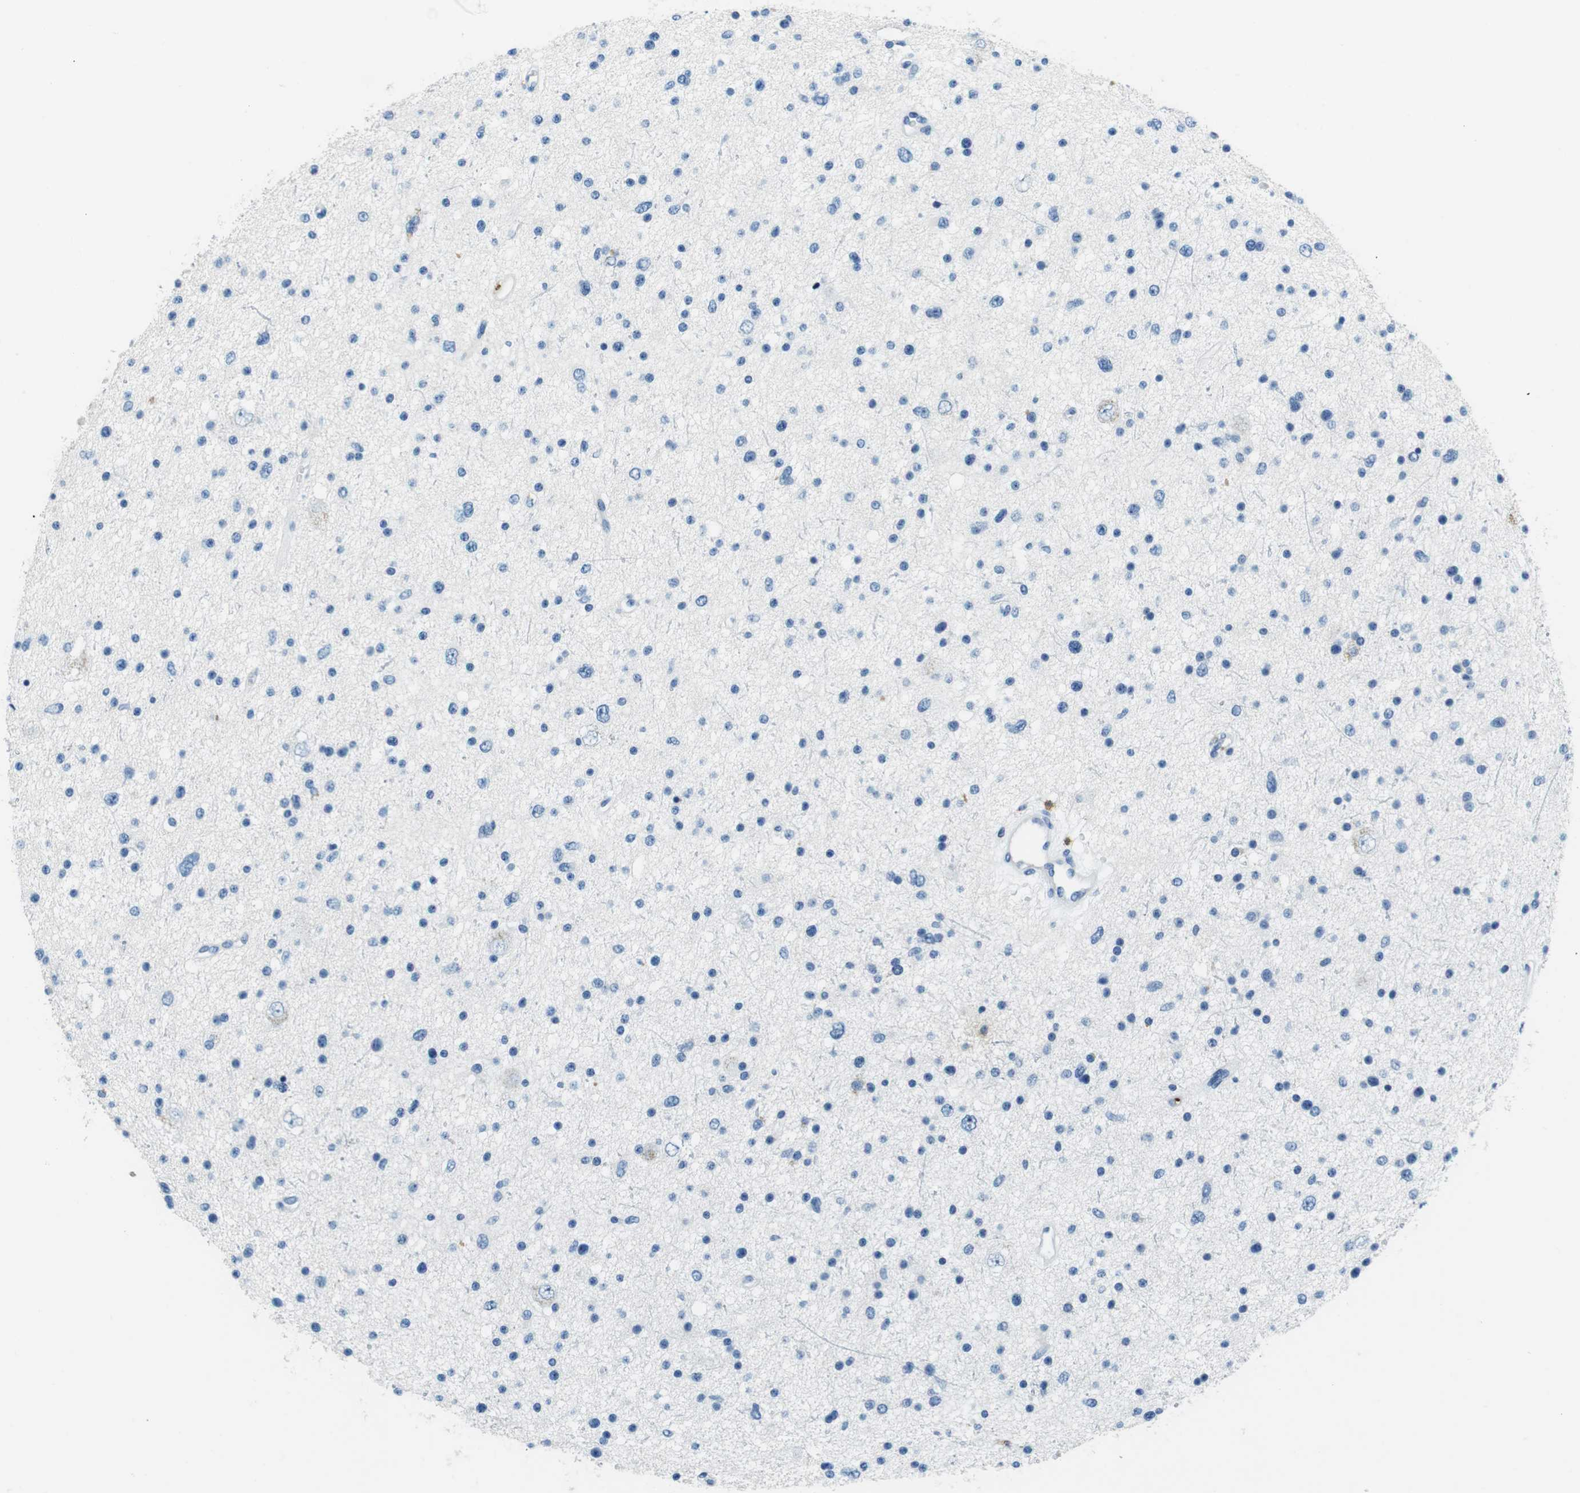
{"staining": {"intensity": "negative", "quantity": "none", "location": "none"}, "tissue": "glioma", "cell_type": "Tumor cells", "image_type": "cancer", "snomed": [{"axis": "morphology", "description": "Glioma, malignant, Low grade"}, {"axis": "topography", "description": "Brain"}], "caption": "This histopathology image is of malignant glioma (low-grade) stained with IHC to label a protein in brown with the nuclei are counter-stained blue. There is no expression in tumor cells. (Stains: DAB (3,3'-diaminobenzidine) IHC with hematoxylin counter stain, Microscopy: brightfield microscopy at high magnification).", "gene": "LAT", "patient": {"sex": "female", "age": 37}}